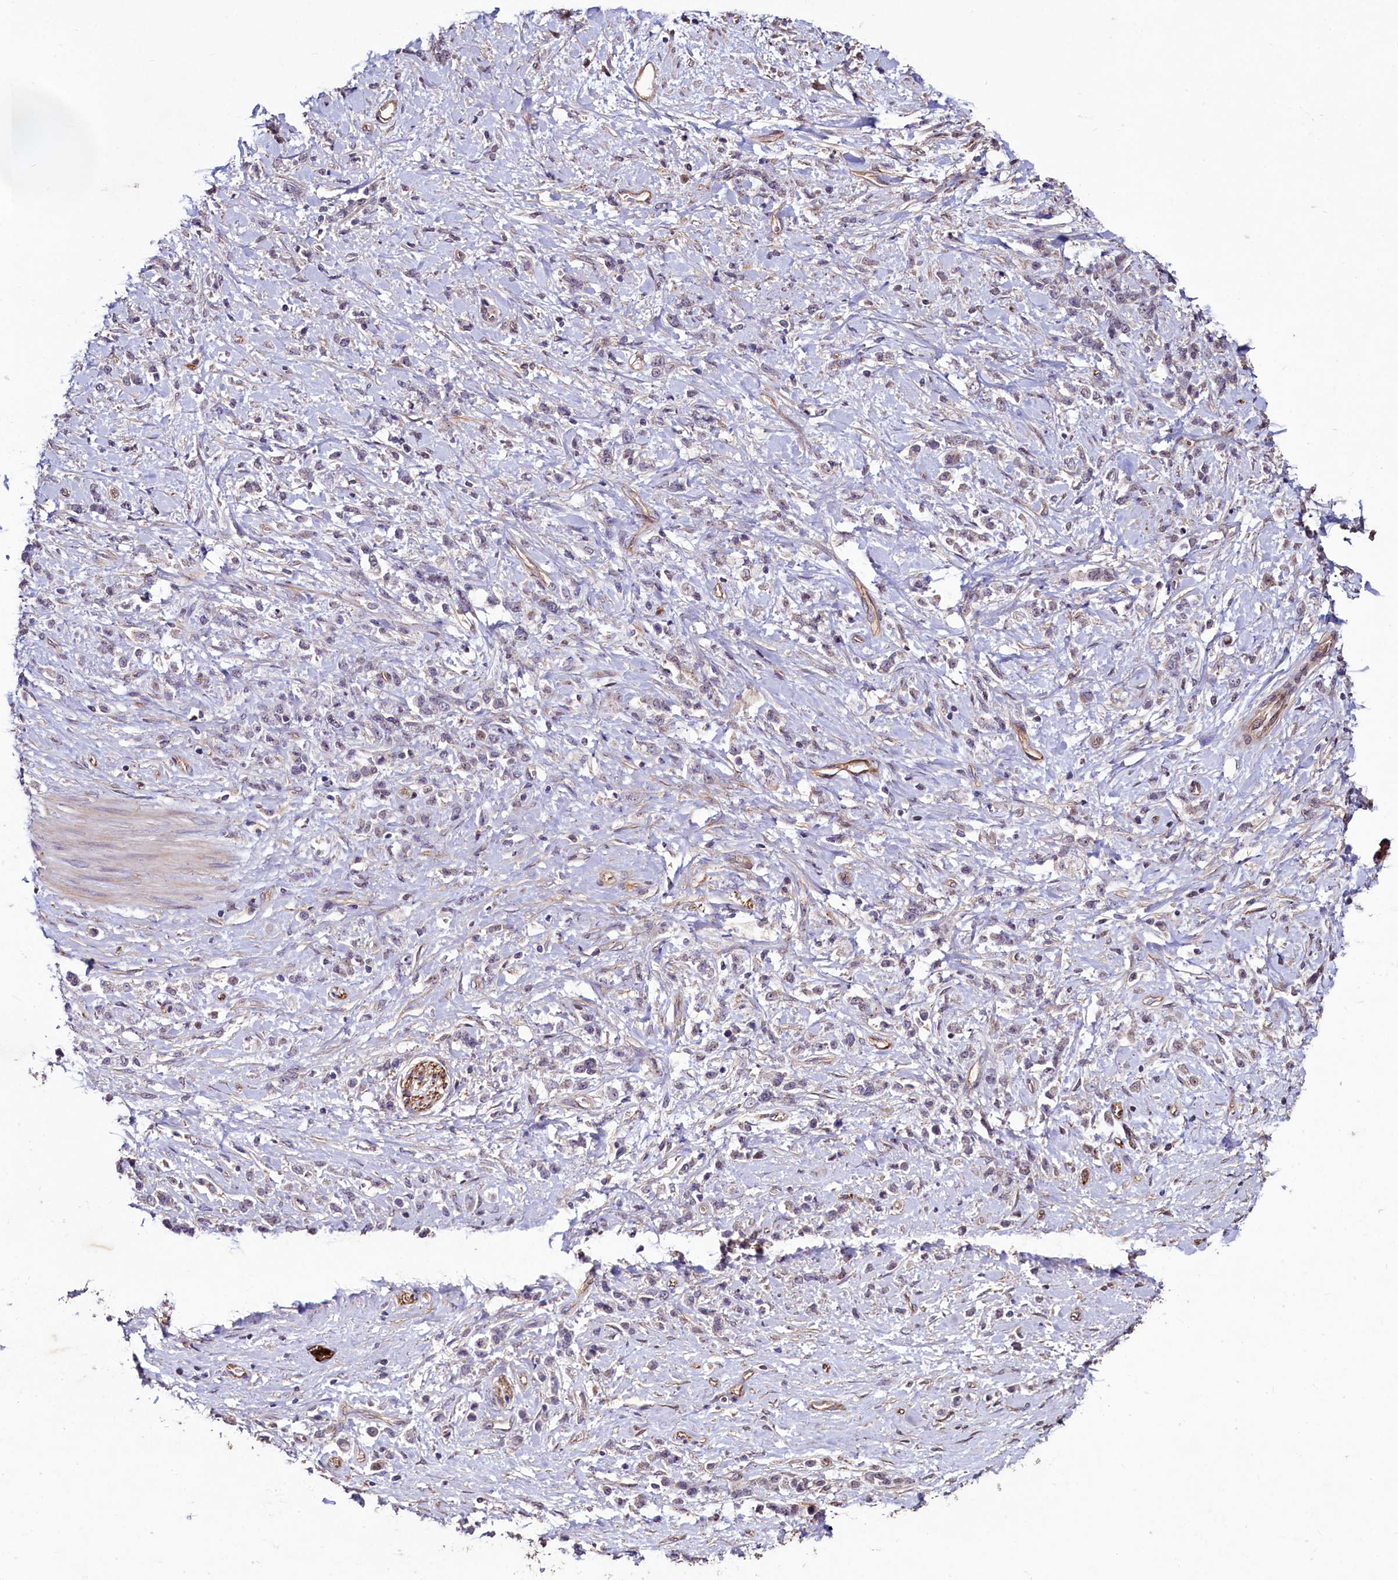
{"staining": {"intensity": "negative", "quantity": "none", "location": "none"}, "tissue": "stomach cancer", "cell_type": "Tumor cells", "image_type": "cancer", "snomed": [{"axis": "morphology", "description": "Adenocarcinoma, NOS"}, {"axis": "topography", "description": "Stomach"}], "caption": "Immunohistochemical staining of adenocarcinoma (stomach) displays no significant positivity in tumor cells.", "gene": "PALM", "patient": {"sex": "female", "age": 60}}